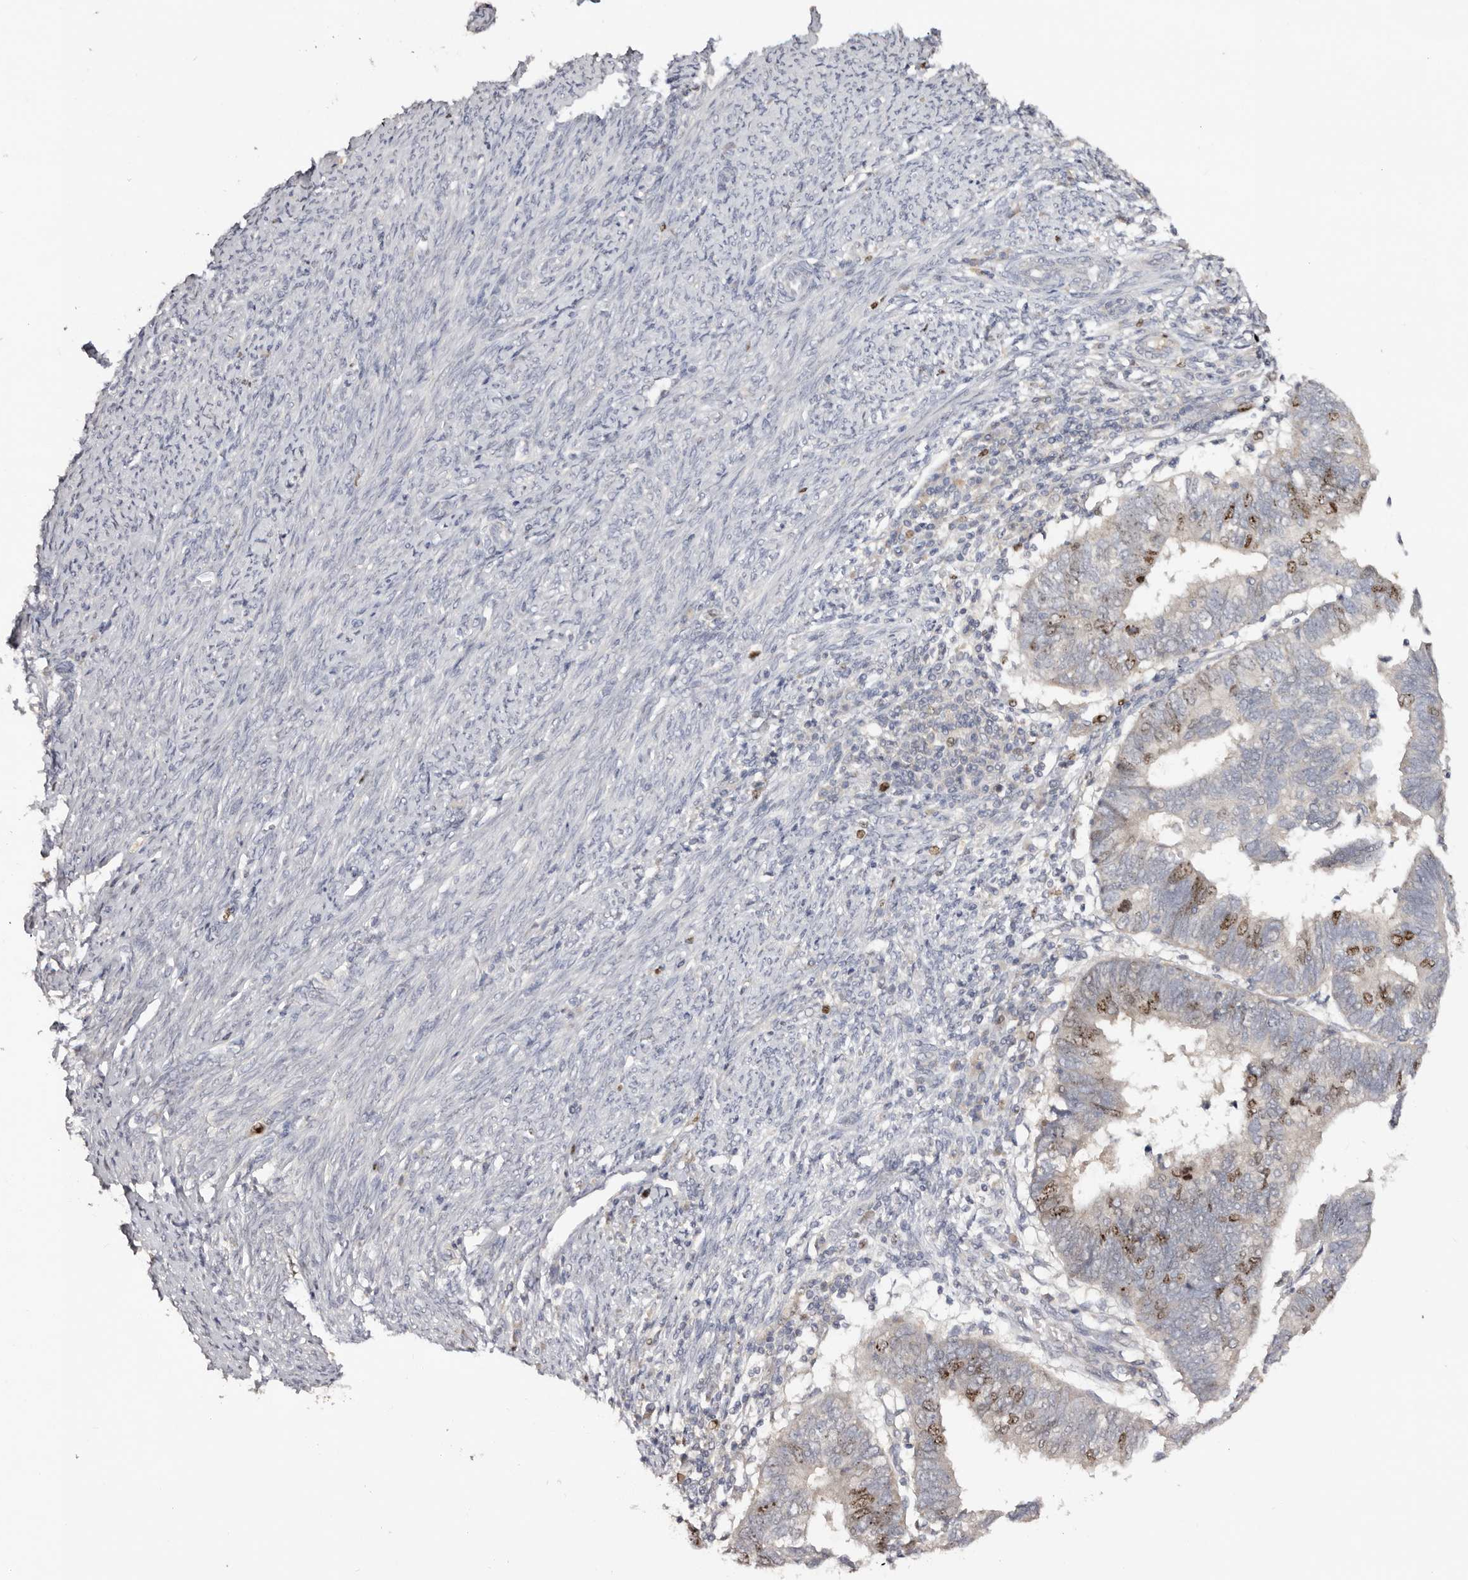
{"staining": {"intensity": "strong", "quantity": "25%-75%", "location": "nuclear"}, "tissue": "endometrial cancer", "cell_type": "Tumor cells", "image_type": "cancer", "snomed": [{"axis": "morphology", "description": "Adenocarcinoma, NOS"}, {"axis": "topography", "description": "Uterus"}], "caption": "Endometrial cancer (adenocarcinoma) stained for a protein exhibits strong nuclear positivity in tumor cells. The staining was performed using DAB, with brown indicating positive protein expression. Nuclei are stained blue with hematoxylin.", "gene": "CCDC190", "patient": {"sex": "female", "age": 77}}